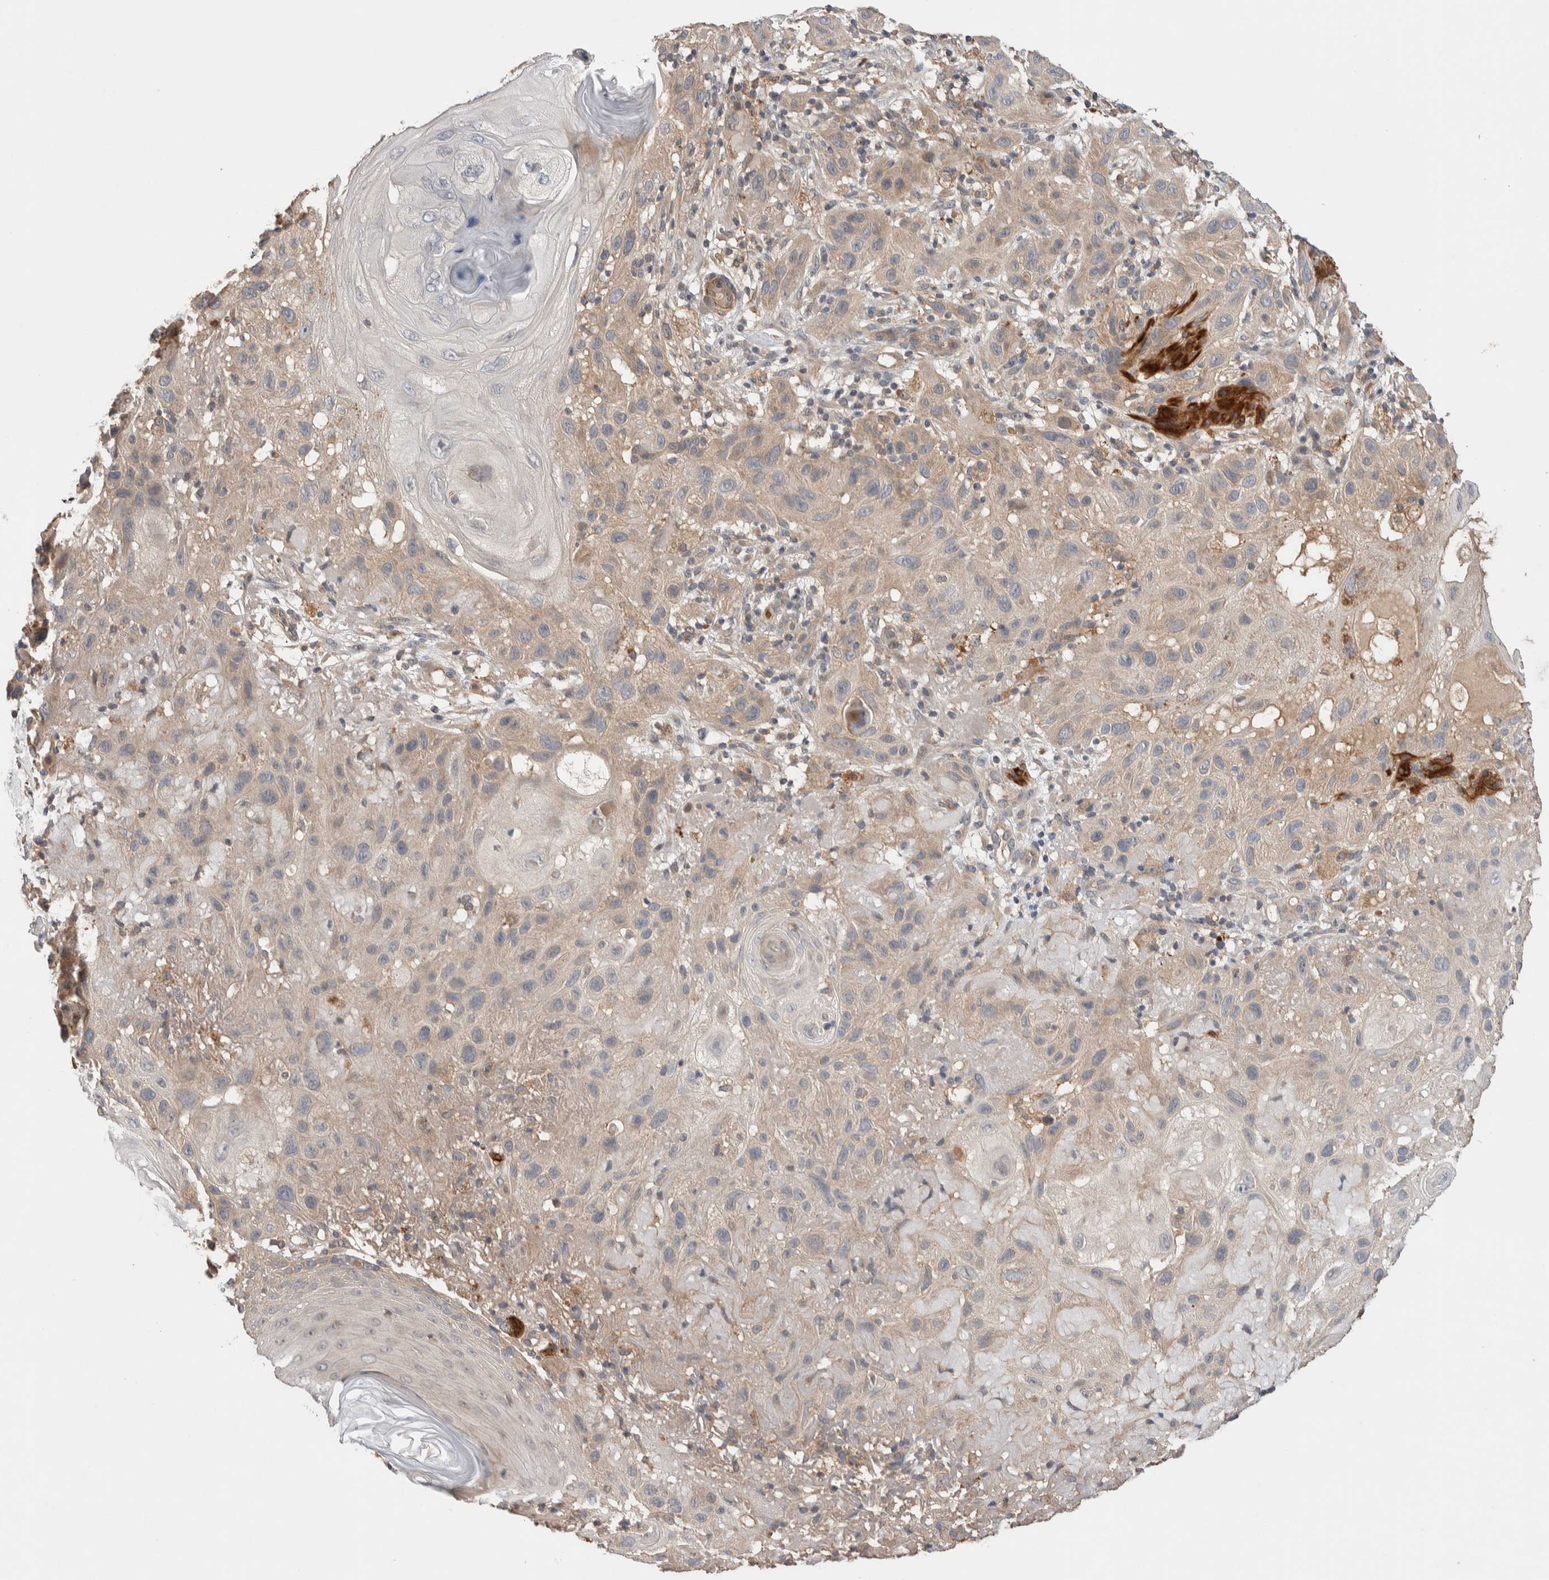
{"staining": {"intensity": "weak", "quantity": "25%-75%", "location": "cytoplasmic/membranous"}, "tissue": "skin cancer", "cell_type": "Tumor cells", "image_type": "cancer", "snomed": [{"axis": "morphology", "description": "Squamous cell carcinoma, NOS"}, {"axis": "topography", "description": "Skin"}], "caption": "About 25%-75% of tumor cells in skin cancer show weak cytoplasmic/membranous protein expression as visualized by brown immunohistochemical staining.", "gene": "WDR91", "patient": {"sex": "female", "age": 96}}